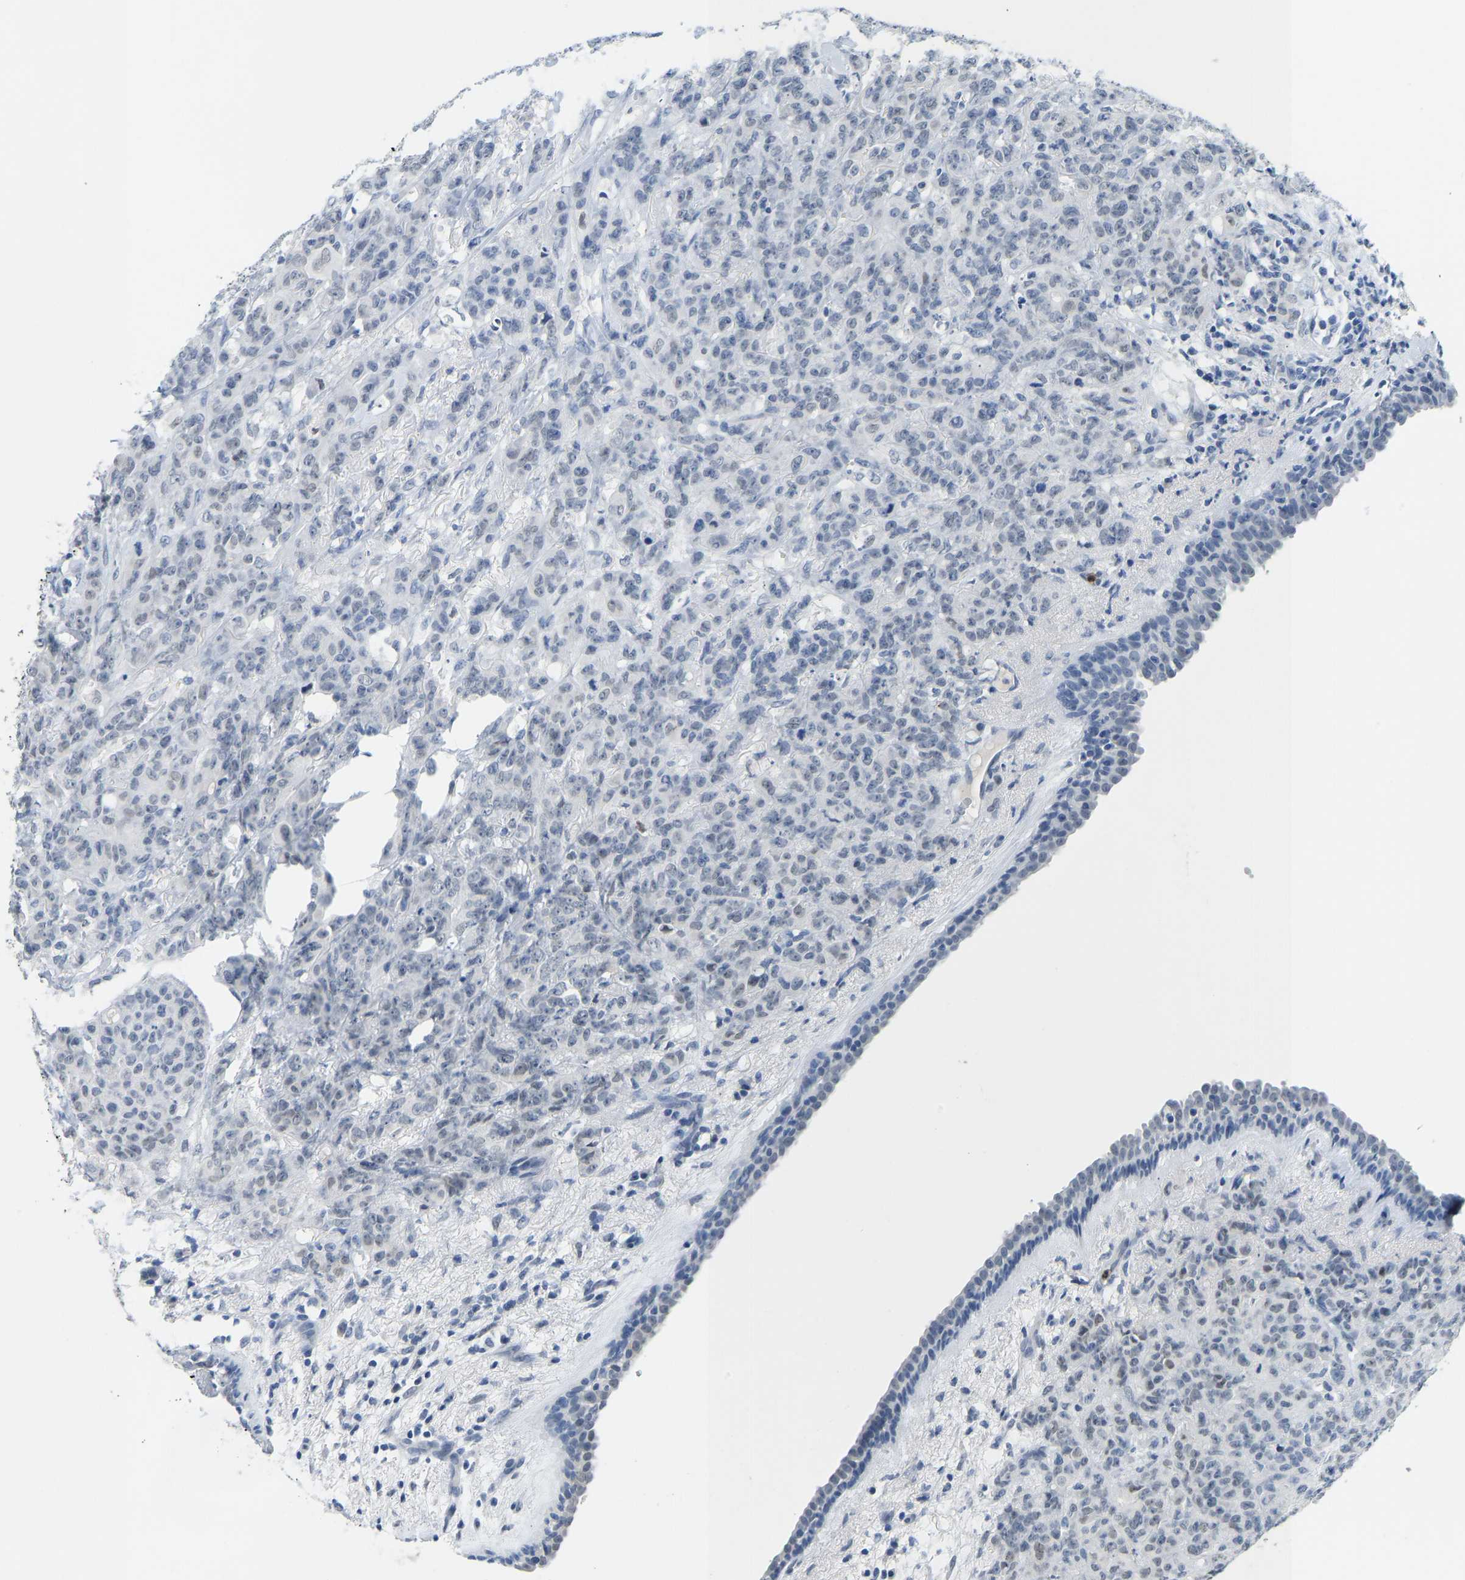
{"staining": {"intensity": "negative", "quantity": "none", "location": "none"}, "tissue": "breast cancer", "cell_type": "Tumor cells", "image_type": "cancer", "snomed": [{"axis": "morphology", "description": "Normal tissue, NOS"}, {"axis": "morphology", "description": "Duct carcinoma"}, {"axis": "topography", "description": "Breast"}], "caption": "High power microscopy photomicrograph of an immunohistochemistry histopathology image of breast cancer (intraductal carcinoma), revealing no significant staining in tumor cells.", "gene": "TXNDC2", "patient": {"sex": "female", "age": 40}}